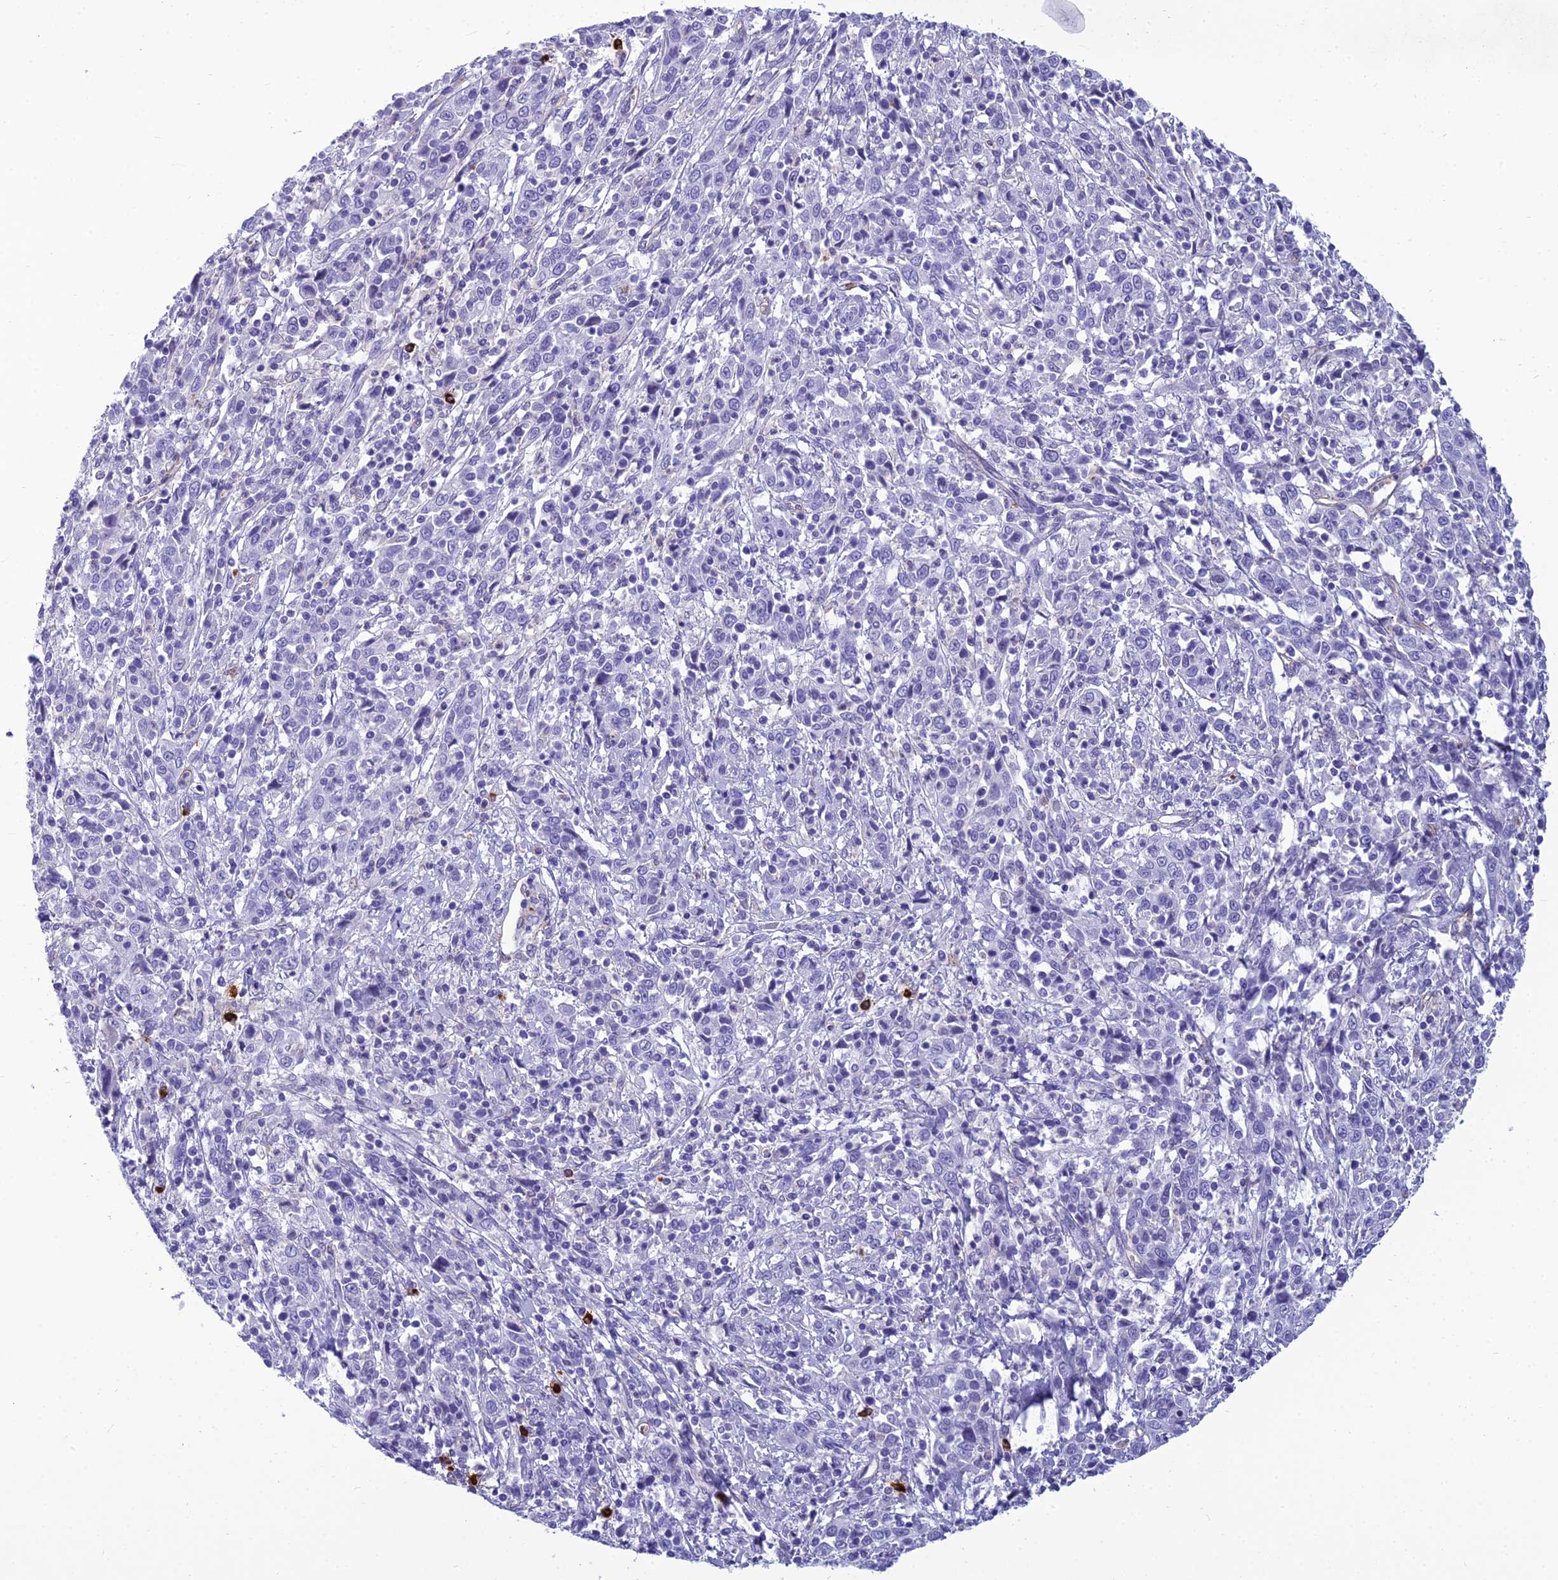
{"staining": {"intensity": "negative", "quantity": "none", "location": "none"}, "tissue": "cervical cancer", "cell_type": "Tumor cells", "image_type": "cancer", "snomed": [{"axis": "morphology", "description": "Squamous cell carcinoma, NOS"}, {"axis": "topography", "description": "Cervix"}], "caption": "IHC of cervical cancer (squamous cell carcinoma) shows no staining in tumor cells.", "gene": "BBS7", "patient": {"sex": "female", "age": 46}}